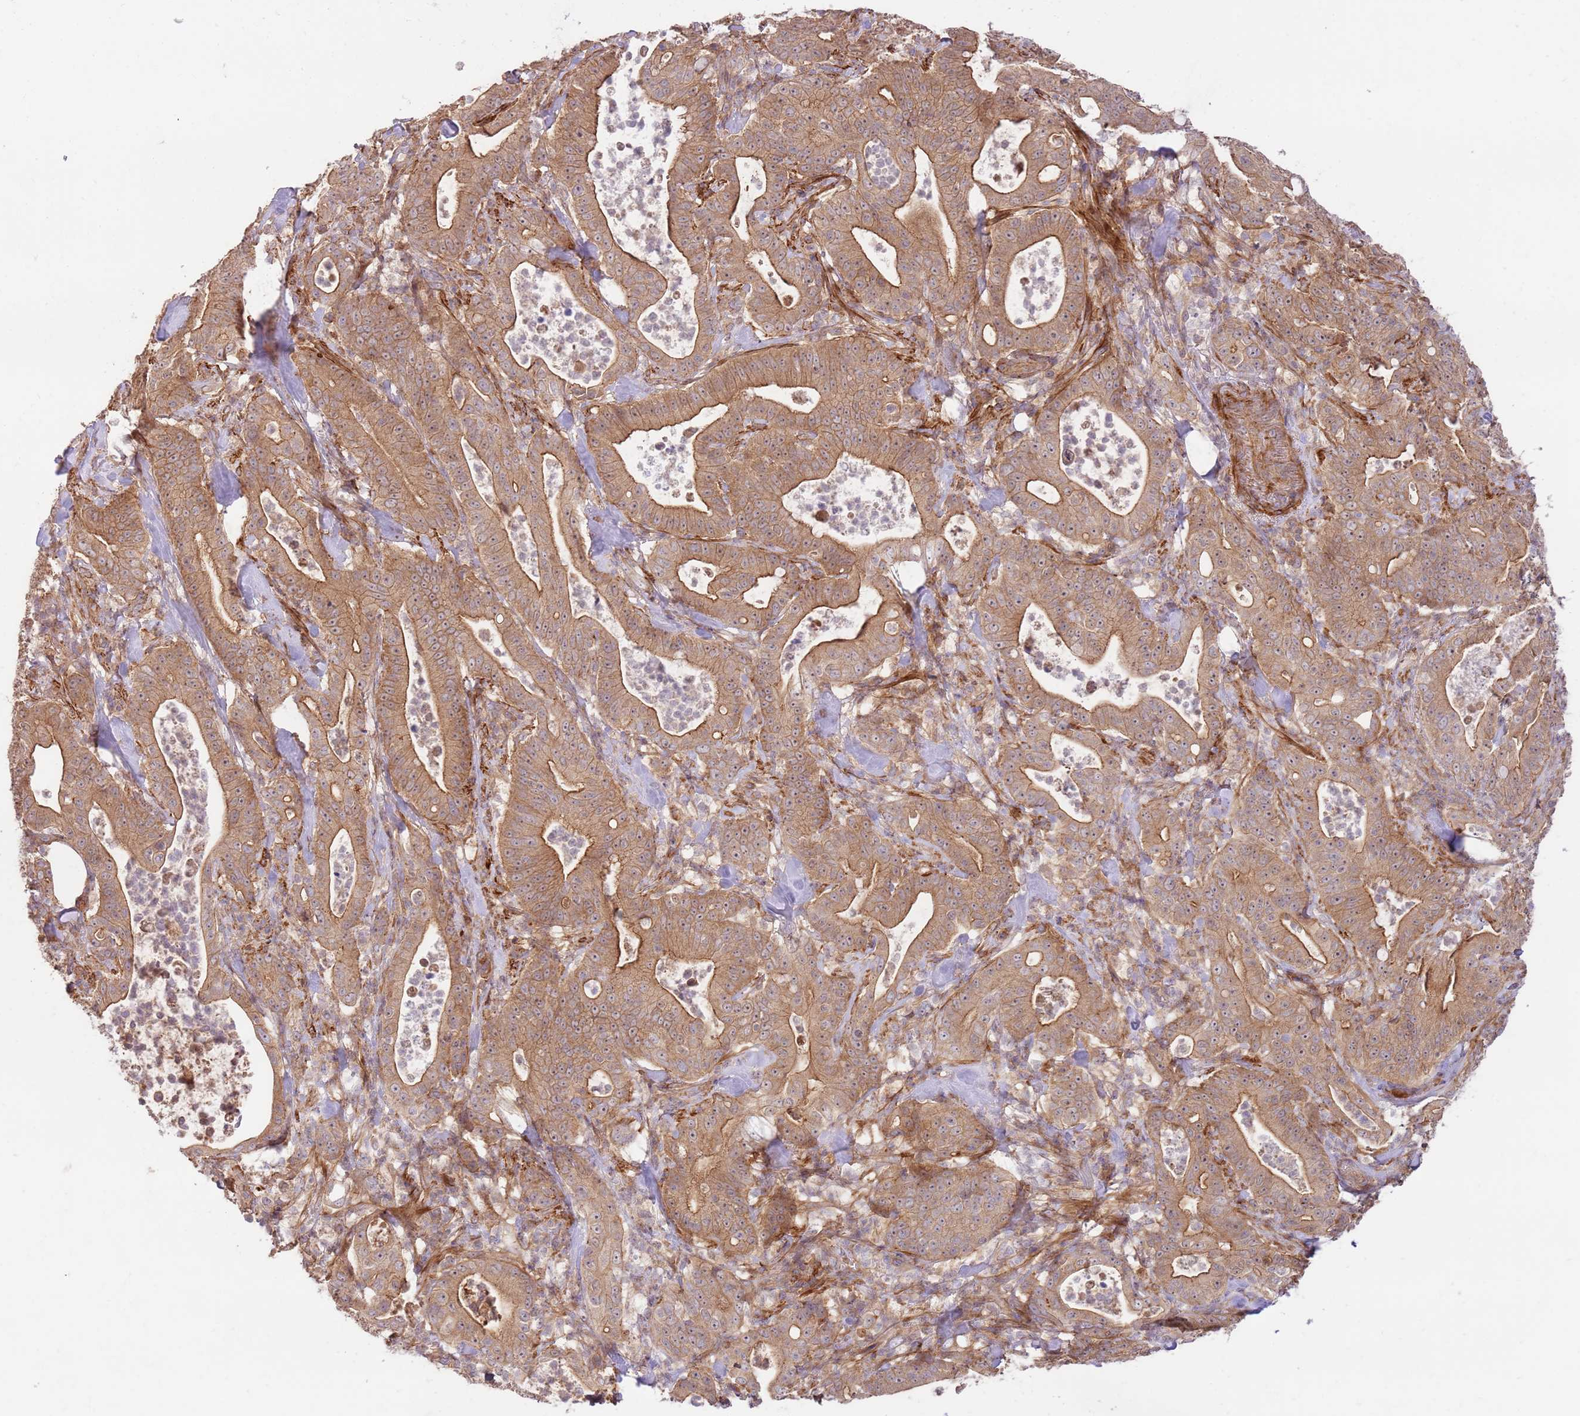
{"staining": {"intensity": "moderate", "quantity": ">75%", "location": "cytoplasmic/membranous"}, "tissue": "pancreatic cancer", "cell_type": "Tumor cells", "image_type": "cancer", "snomed": [{"axis": "morphology", "description": "Adenocarcinoma, NOS"}, {"axis": "topography", "description": "Pancreas"}], "caption": "Tumor cells show medium levels of moderate cytoplasmic/membranous staining in about >75% of cells in human adenocarcinoma (pancreatic).", "gene": "GAREM1", "patient": {"sex": "male", "age": 71}}